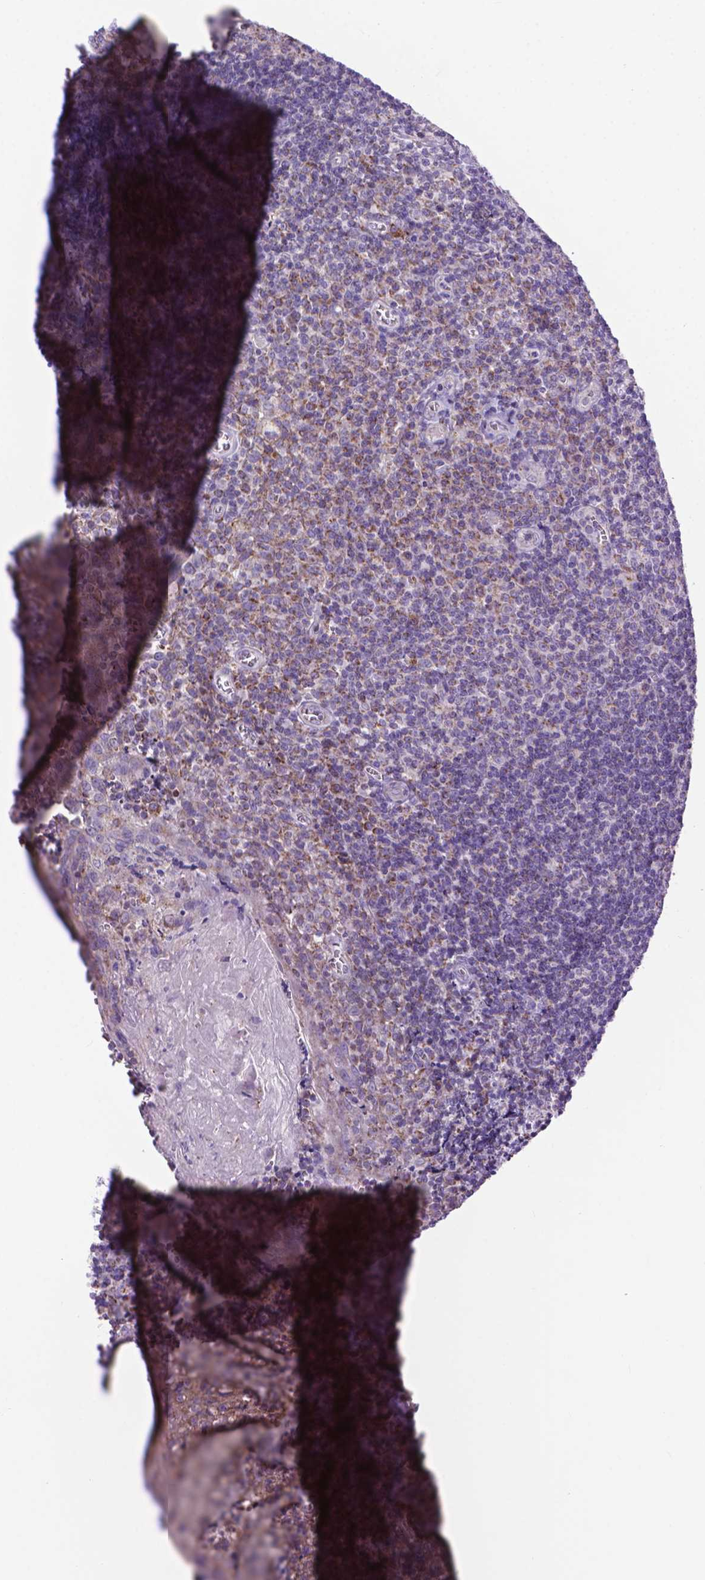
{"staining": {"intensity": "strong", "quantity": "25%-75%", "location": "cytoplasmic/membranous"}, "tissue": "tonsil", "cell_type": "Germinal center cells", "image_type": "normal", "snomed": [{"axis": "morphology", "description": "Normal tissue, NOS"}, {"axis": "morphology", "description": "Inflammation, NOS"}, {"axis": "topography", "description": "Tonsil"}], "caption": "Germinal center cells reveal high levels of strong cytoplasmic/membranous expression in about 25%-75% of cells in unremarkable human tonsil.", "gene": "VDAC1", "patient": {"sex": "female", "age": 31}}